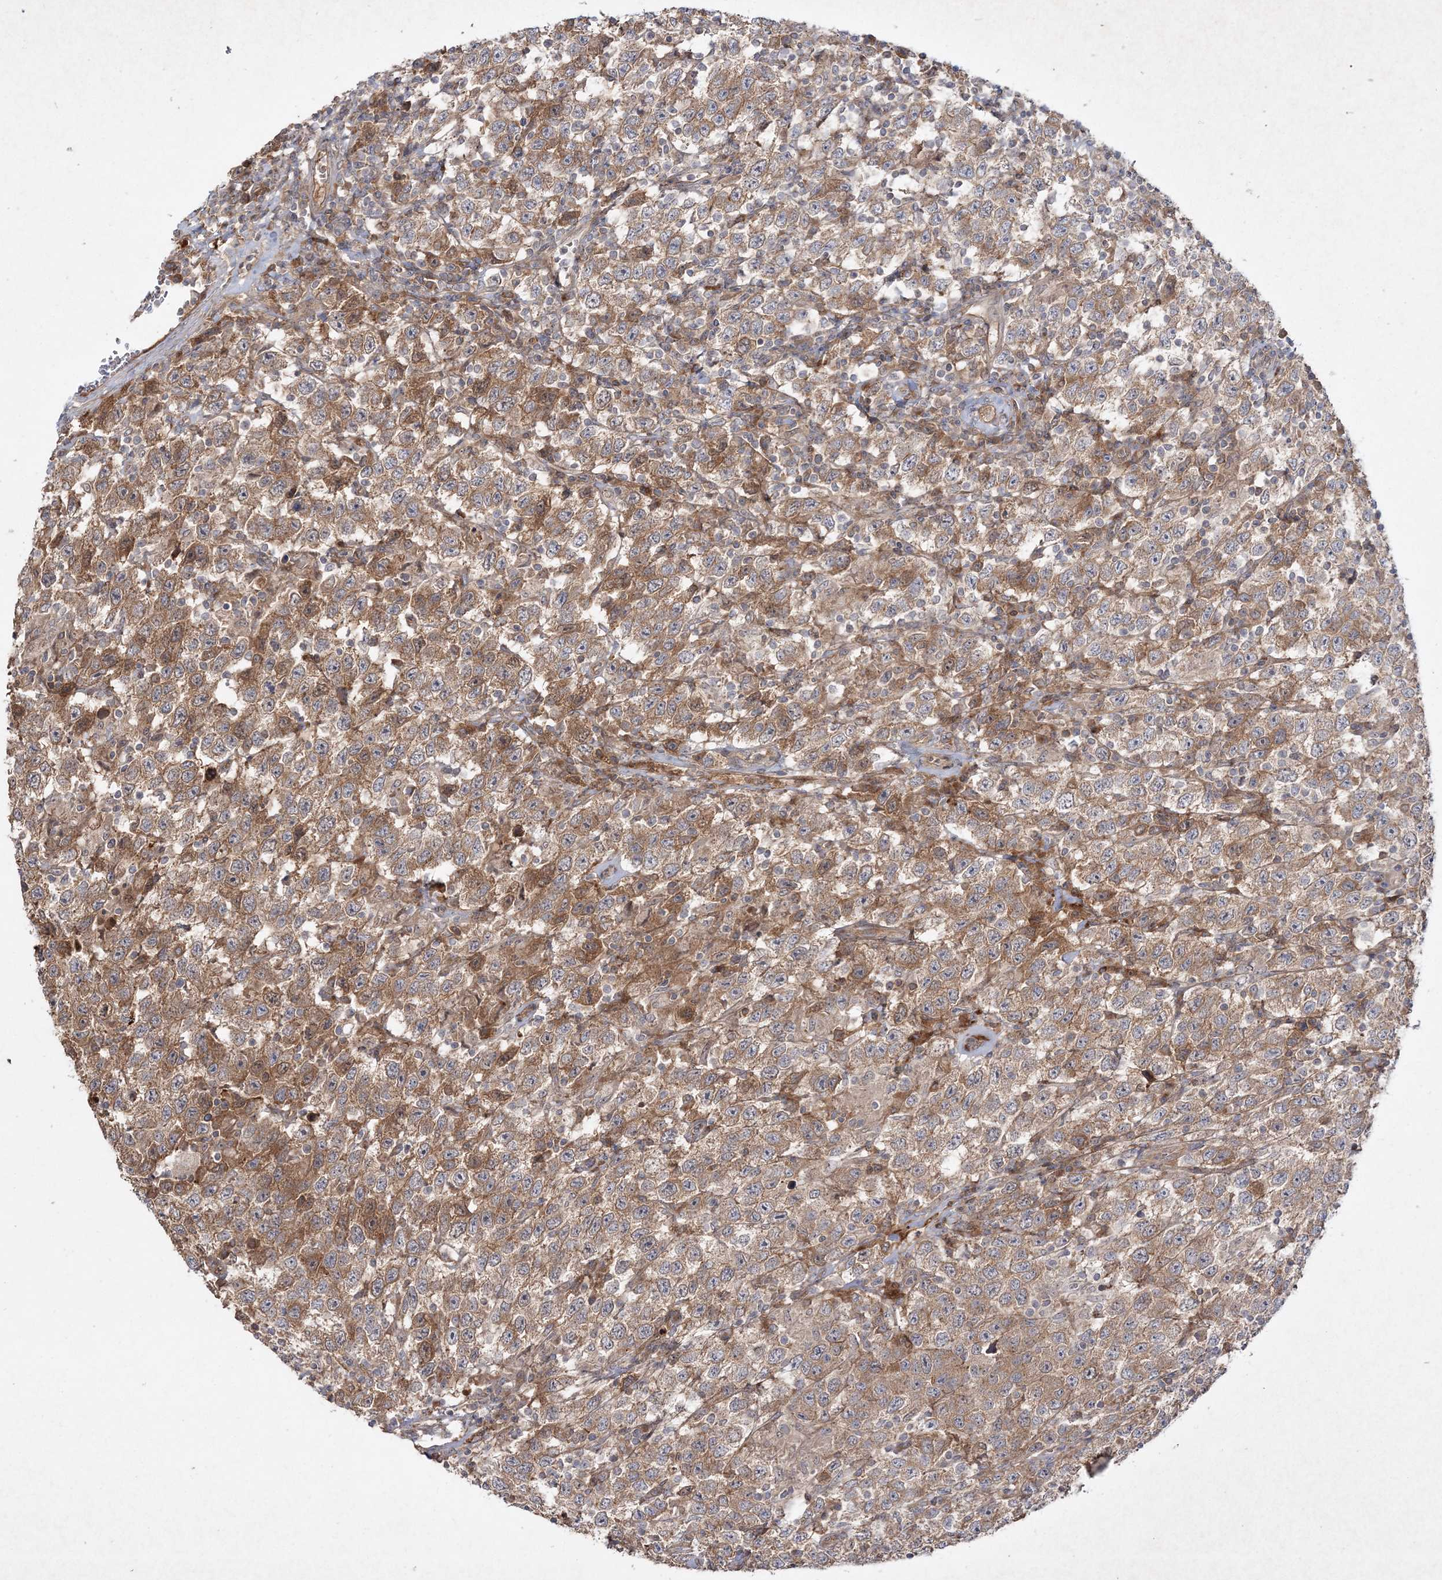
{"staining": {"intensity": "moderate", "quantity": ">75%", "location": "cytoplasmic/membranous"}, "tissue": "testis cancer", "cell_type": "Tumor cells", "image_type": "cancer", "snomed": [{"axis": "morphology", "description": "Seminoma, NOS"}, {"axis": "topography", "description": "Testis"}], "caption": "A brown stain shows moderate cytoplasmic/membranous expression of a protein in testis seminoma tumor cells.", "gene": "MOCS2", "patient": {"sex": "male", "age": 41}}